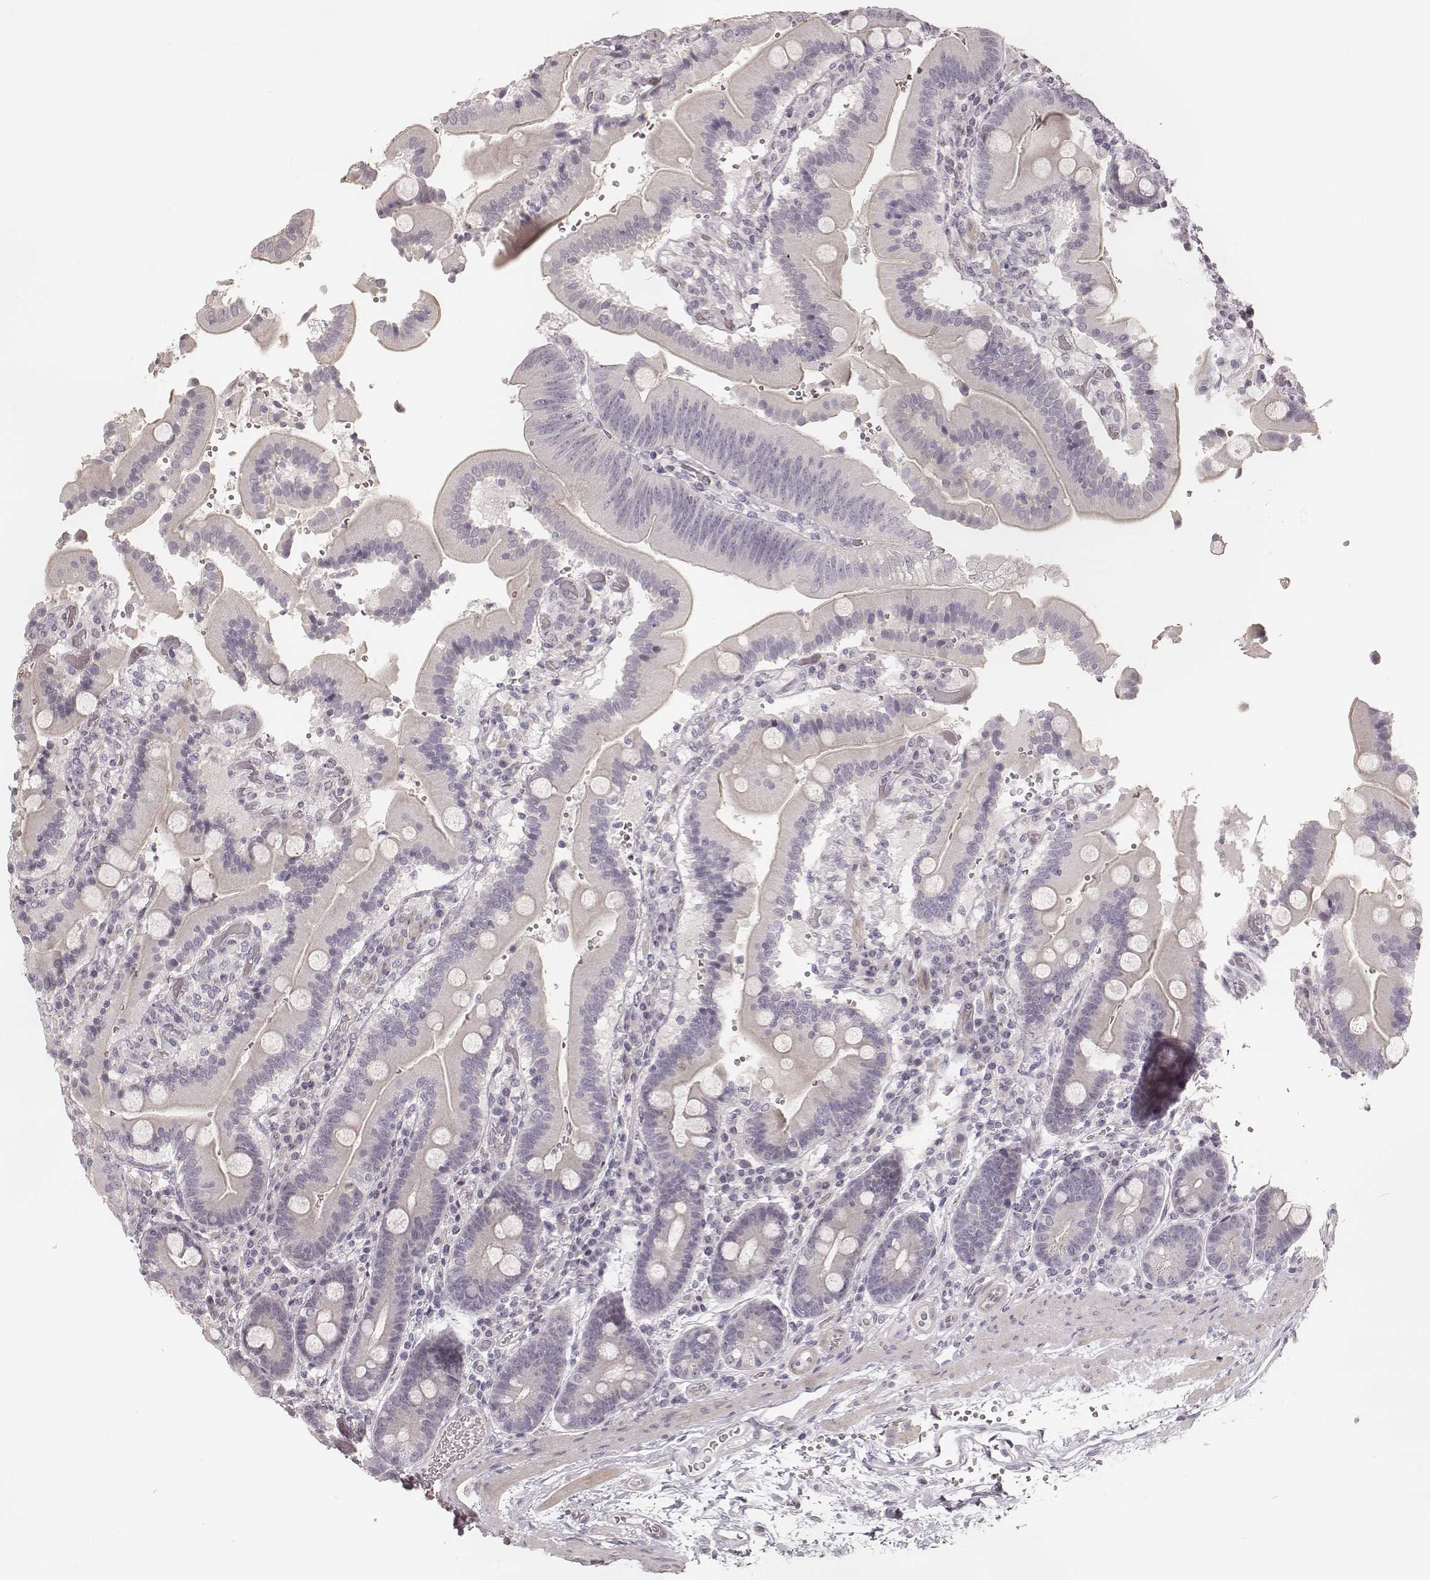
{"staining": {"intensity": "negative", "quantity": "none", "location": "none"}, "tissue": "duodenum", "cell_type": "Glandular cells", "image_type": "normal", "snomed": [{"axis": "morphology", "description": "Normal tissue, NOS"}, {"axis": "topography", "description": "Duodenum"}], "caption": "The micrograph displays no staining of glandular cells in unremarkable duodenum.", "gene": "SPATA24", "patient": {"sex": "female", "age": 62}}